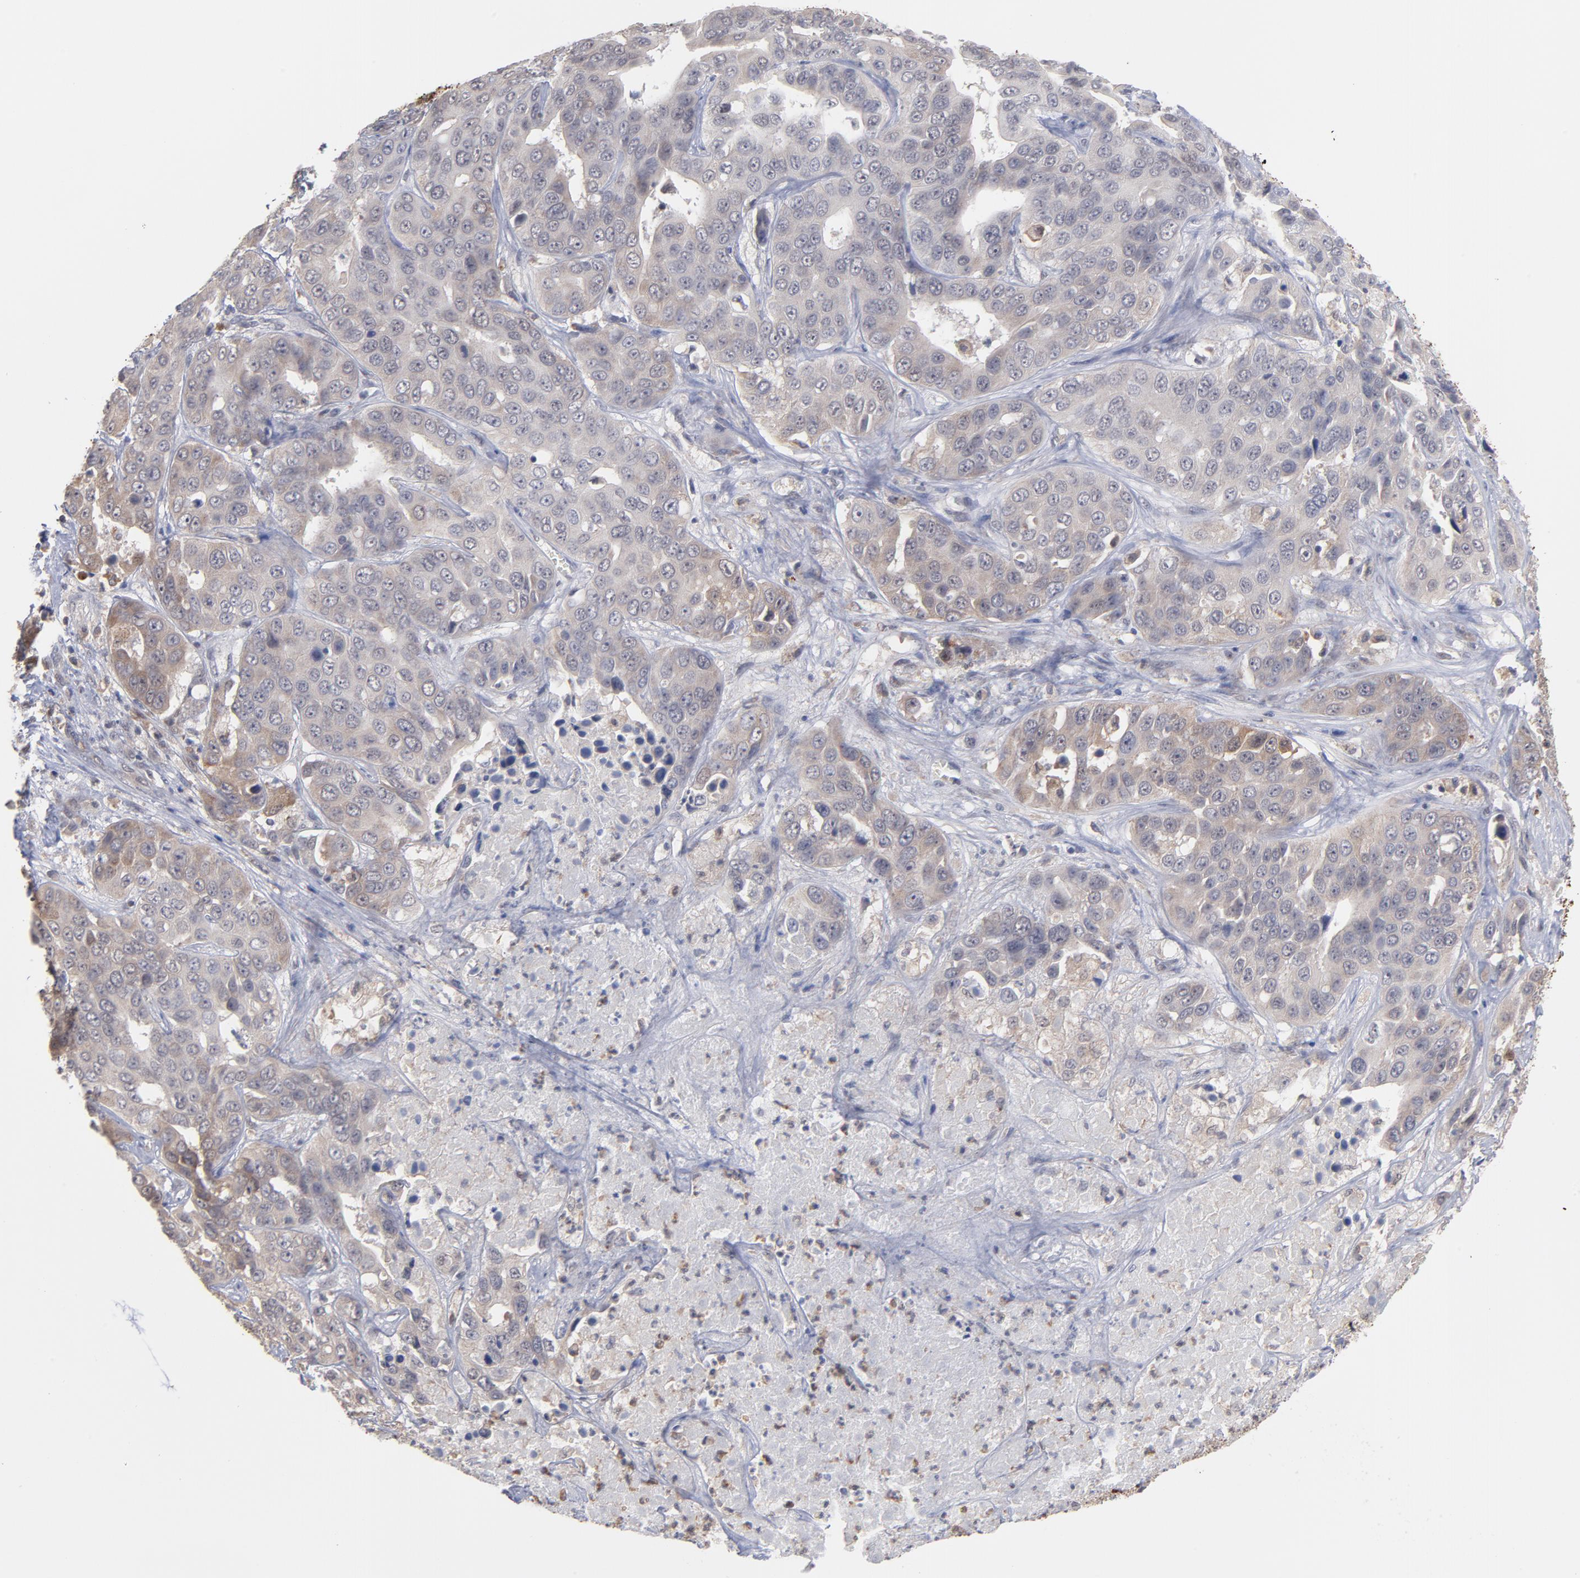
{"staining": {"intensity": "negative", "quantity": "none", "location": "none"}, "tissue": "liver cancer", "cell_type": "Tumor cells", "image_type": "cancer", "snomed": [{"axis": "morphology", "description": "Cholangiocarcinoma"}, {"axis": "topography", "description": "Liver"}], "caption": "A micrograph of cholangiocarcinoma (liver) stained for a protein demonstrates no brown staining in tumor cells.", "gene": "OAS1", "patient": {"sex": "female", "age": 52}}